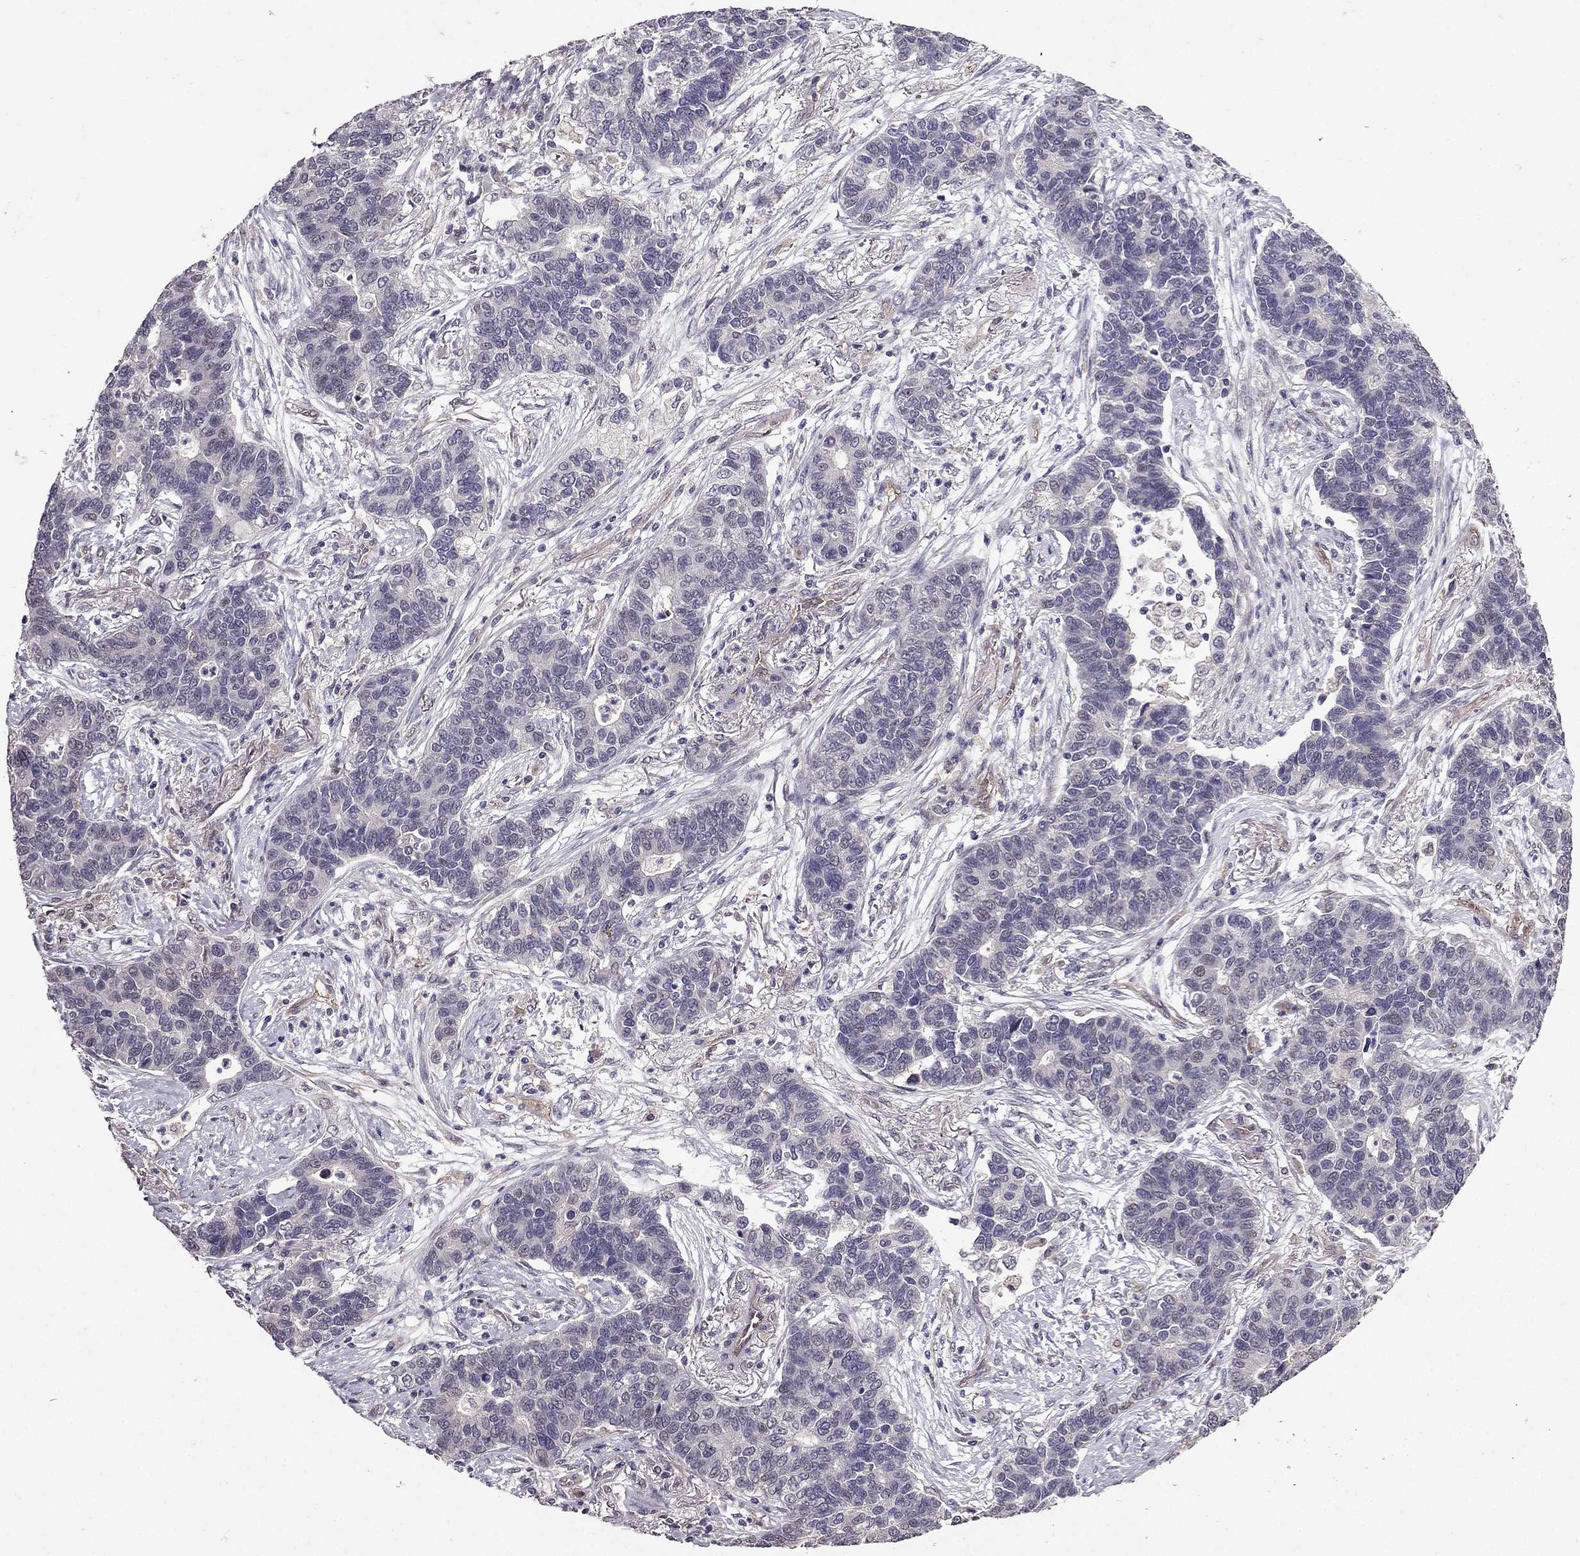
{"staining": {"intensity": "negative", "quantity": "none", "location": "none"}, "tissue": "lung cancer", "cell_type": "Tumor cells", "image_type": "cancer", "snomed": [{"axis": "morphology", "description": "Adenocarcinoma, NOS"}, {"axis": "topography", "description": "Lung"}], "caption": "Tumor cells show no significant positivity in lung cancer (adenocarcinoma).", "gene": "RASIP1", "patient": {"sex": "female", "age": 57}}